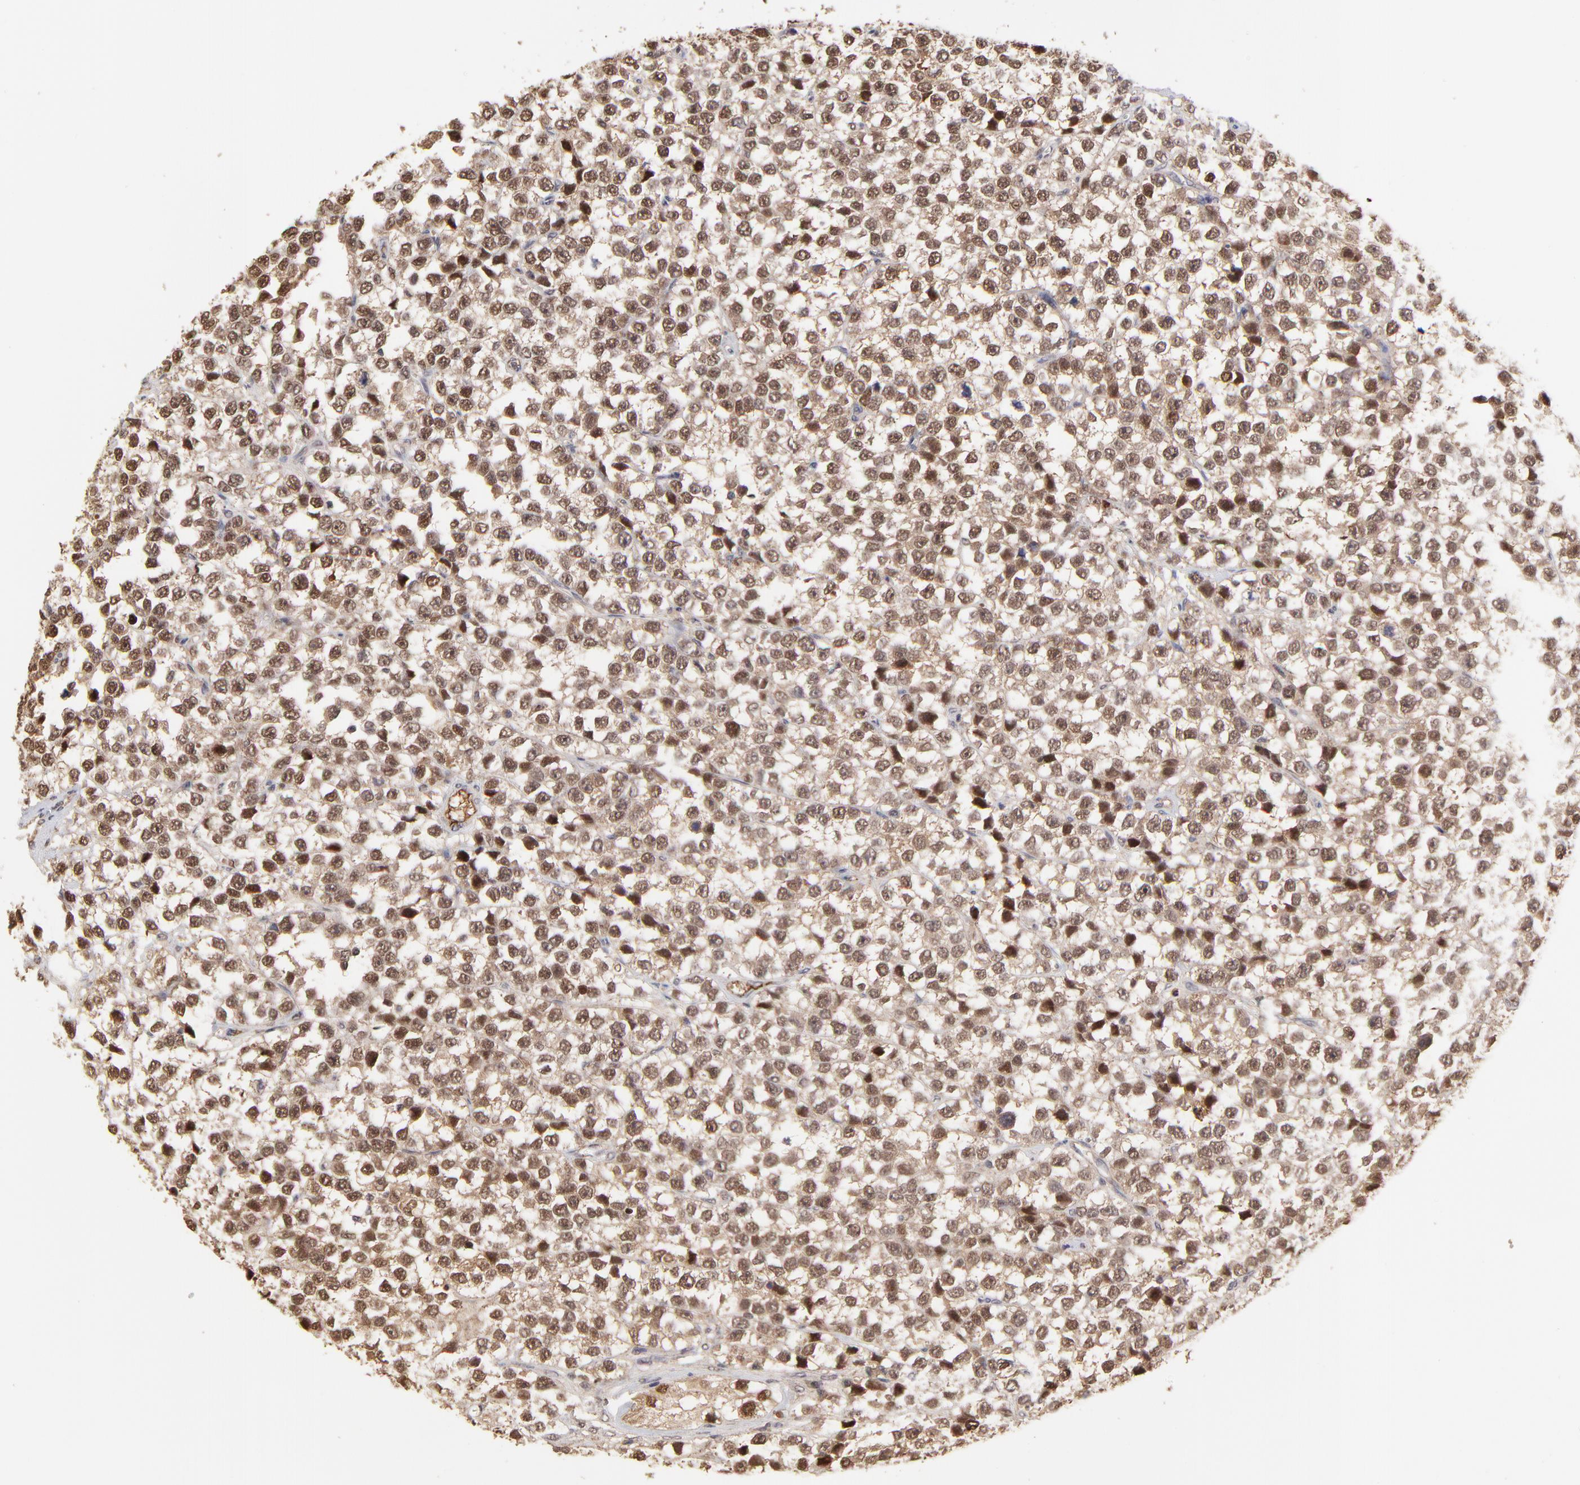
{"staining": {"intensity": "moderate", "quantity": ">75%", "location": "cytoplasmic/membranous,nuclear"}, "tissue": "testis cancer", "cell_type": "Tumor cells", "image_type": "cancer", "snomed": [{"axis": "morphology", "description": "Seminoma, NOS"}, {"axis": "topography", "description": "Testis"}], "caption": "Testis cancer (seminoma) stained with a brown dye demonstrates moderate cytoplasmic/membranous and nuclear positive positivity in approximately >75% of tumor cells.", "gene": "PSMD14", "patient": {"sex": "male", "age": 25}}